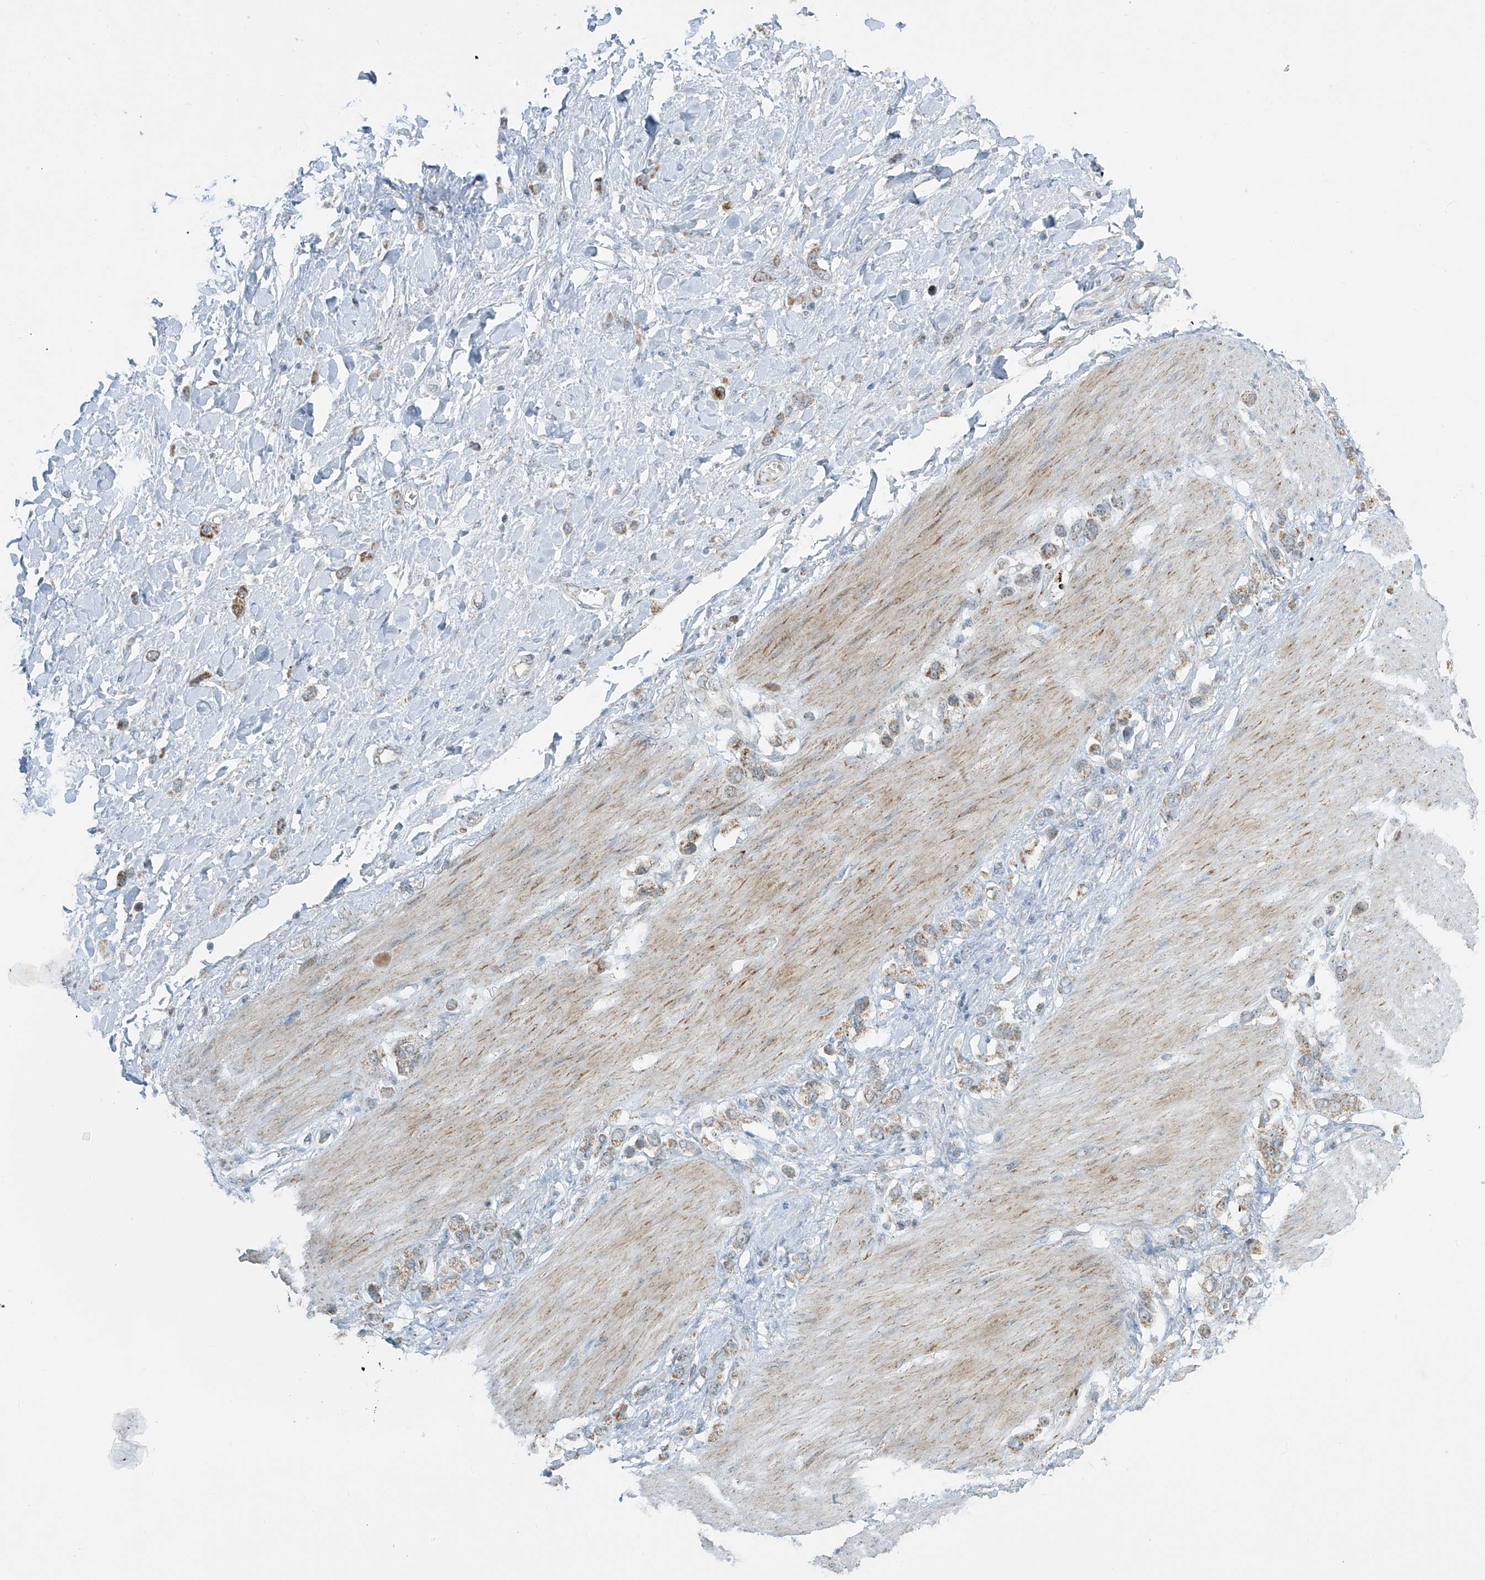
{"staining": {"intensity": "moderate", "quantity": ">75%", "location": "cytoplasmic/membranous"}, "tissue": "stomach cancer", "cell_type": "Tumor cells", "image_type": "cancer", "snomed": [{"axis": "morphology", "description": "Normal tissue, NOS"}, {"axis": "morphology", "description": "Adenocarcinoma, NOS"}, {"axis": "topography", "description": "Stomach, upper"}, {"axis": "topography", "description": "Stomach"}], "caption": "A medium amount of moderate cytoplasmic/membranous positivity is identified in approximately >75% of tumor cells in adenocarcinoma (stomach) tissue. (DAB (3,3'-diaminobenzidine) = brown stain, brightfield microscopy at high magnification).", "gene": "SMDT1", "patient": {"sex": "female", "age": 65}}